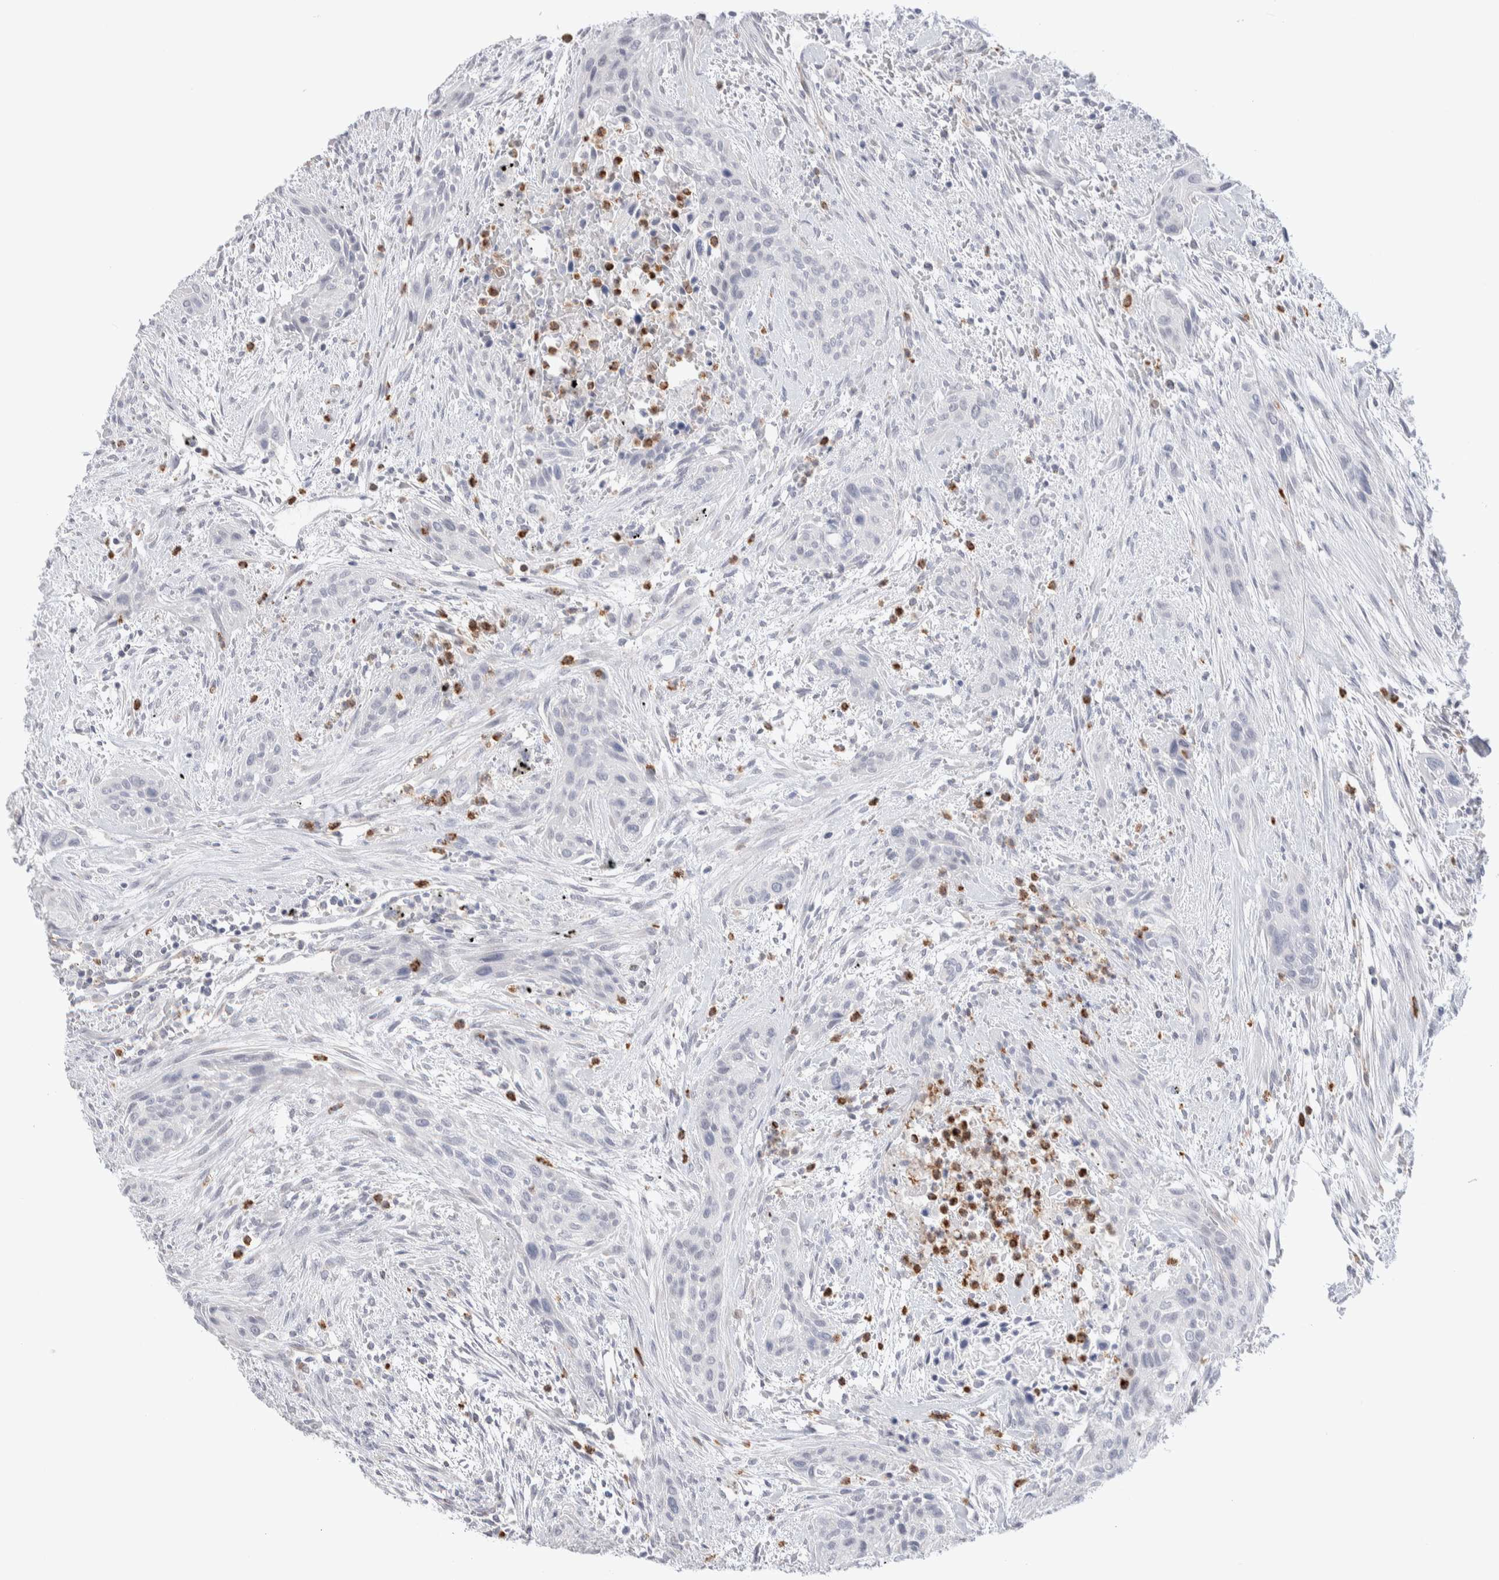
{"staining": {"intensity": "negative", "quantity": "none", "location": "none"}, "tissue": "urothelial cancer", "cell_type": "Tumor cells", "image_type": "cancer", "snomed": [{"axis": "morphology", "description": "Urothelial carcinoma, High grade"}, {"axis": "topography", "description": "Urinary bladder"}], "caption": "Immunohistochemistry of urothelial carcinoma (high-grade) exhibits no staining in tumor cells. The staining is performed using DAB brown chromogen with nuclei counter-stained in using hematoxylin.", "gene": "SEPTIN4", "patient": {"sex": "male", "age": 35}}